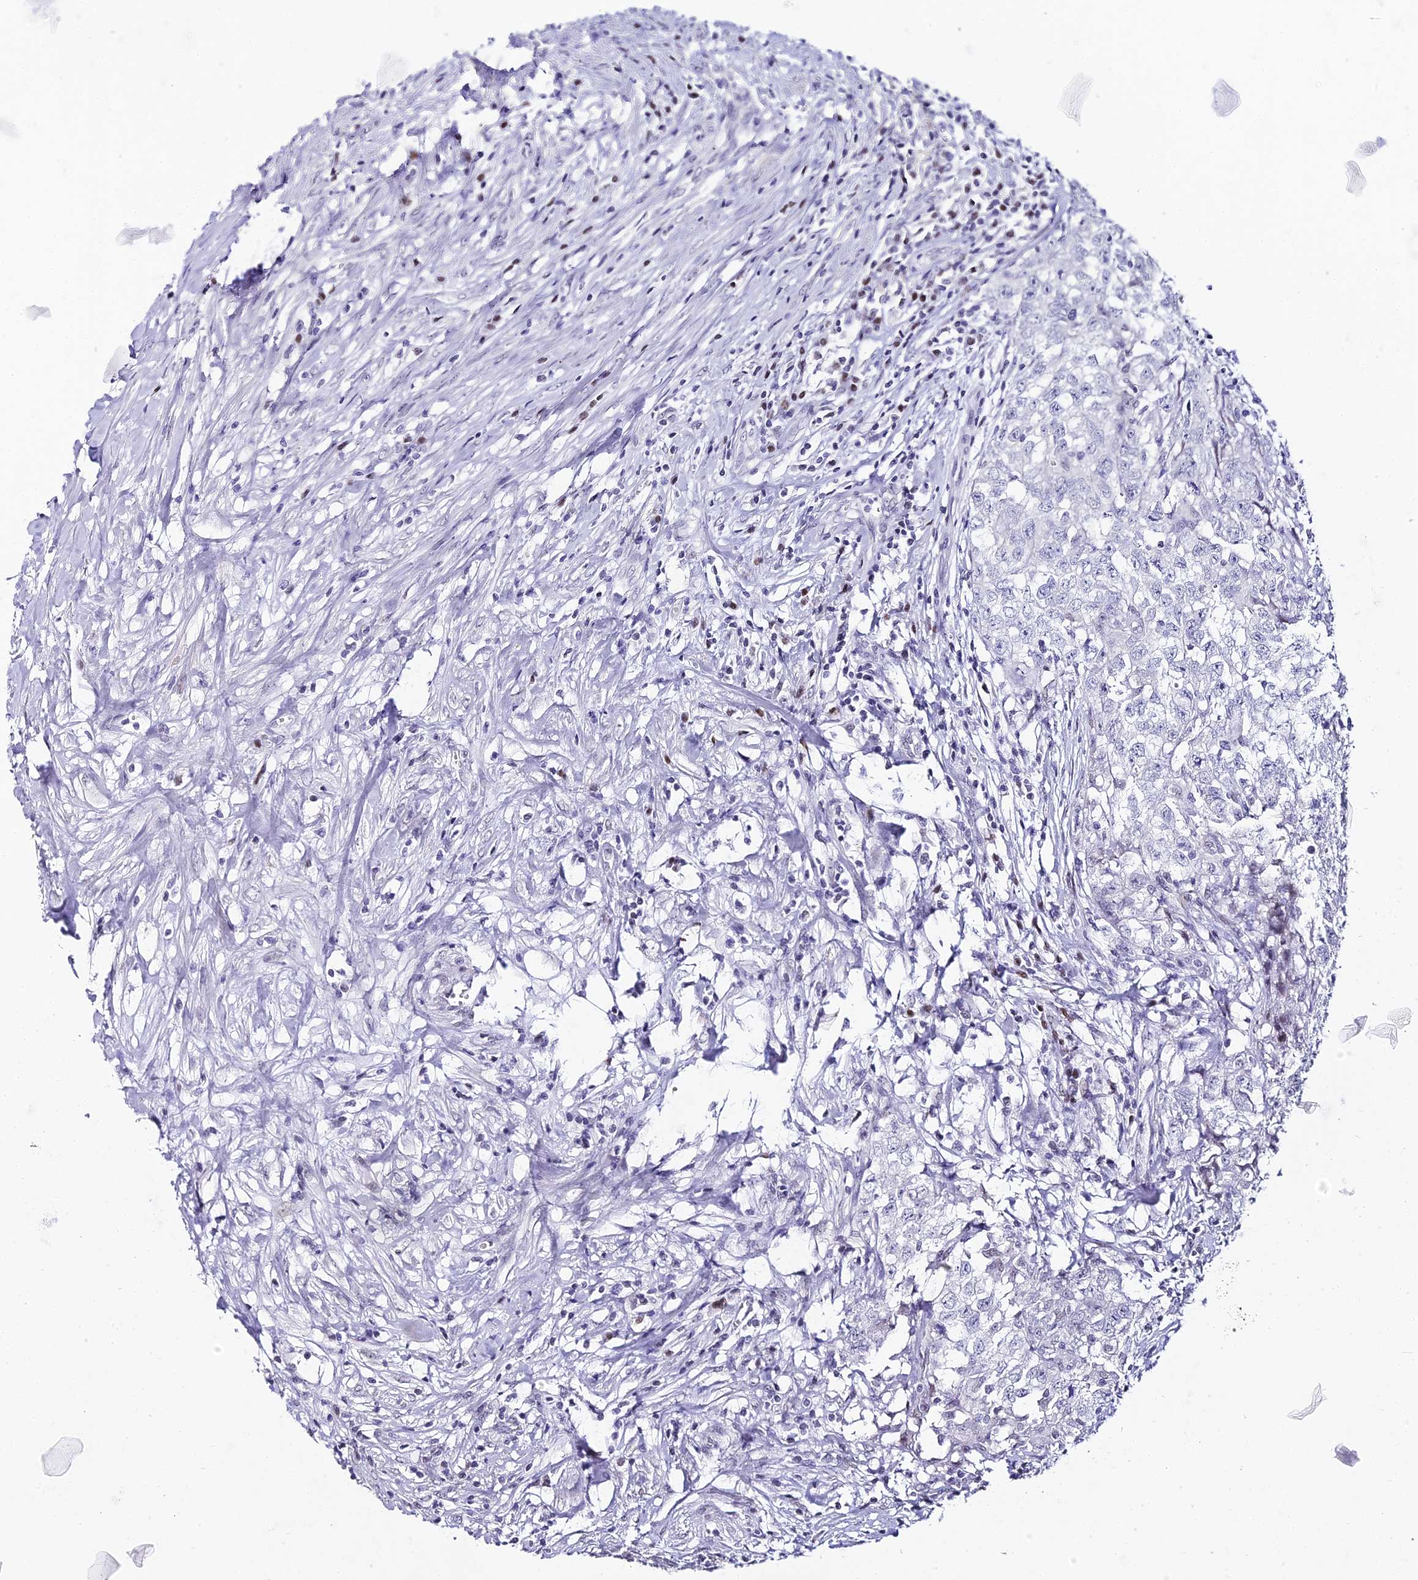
{"staining": {"intensity": "negative", "quantity": "none", "location": "none"}, "tissue": "testis cancer", "cell_type": "Tumor cells", "image_type": "cancer", "snomed": [{"axis": "morphology", "description": "Seminoma, NOS"}, {"axis": "morphology", "description": "Carcinoma, Embryonal, NOS"}, {"axis": "topography", "description": "Testis"}], "caption": "Tumor cells are negative for brown protein staining in embryonal carcinoma (testis). (Immunohistochemistry (ihc), brightfield microscopy, high magnification).", "gene": "ABHD14A-ACY1", "patient": {"sex": "male", "age": 43}}